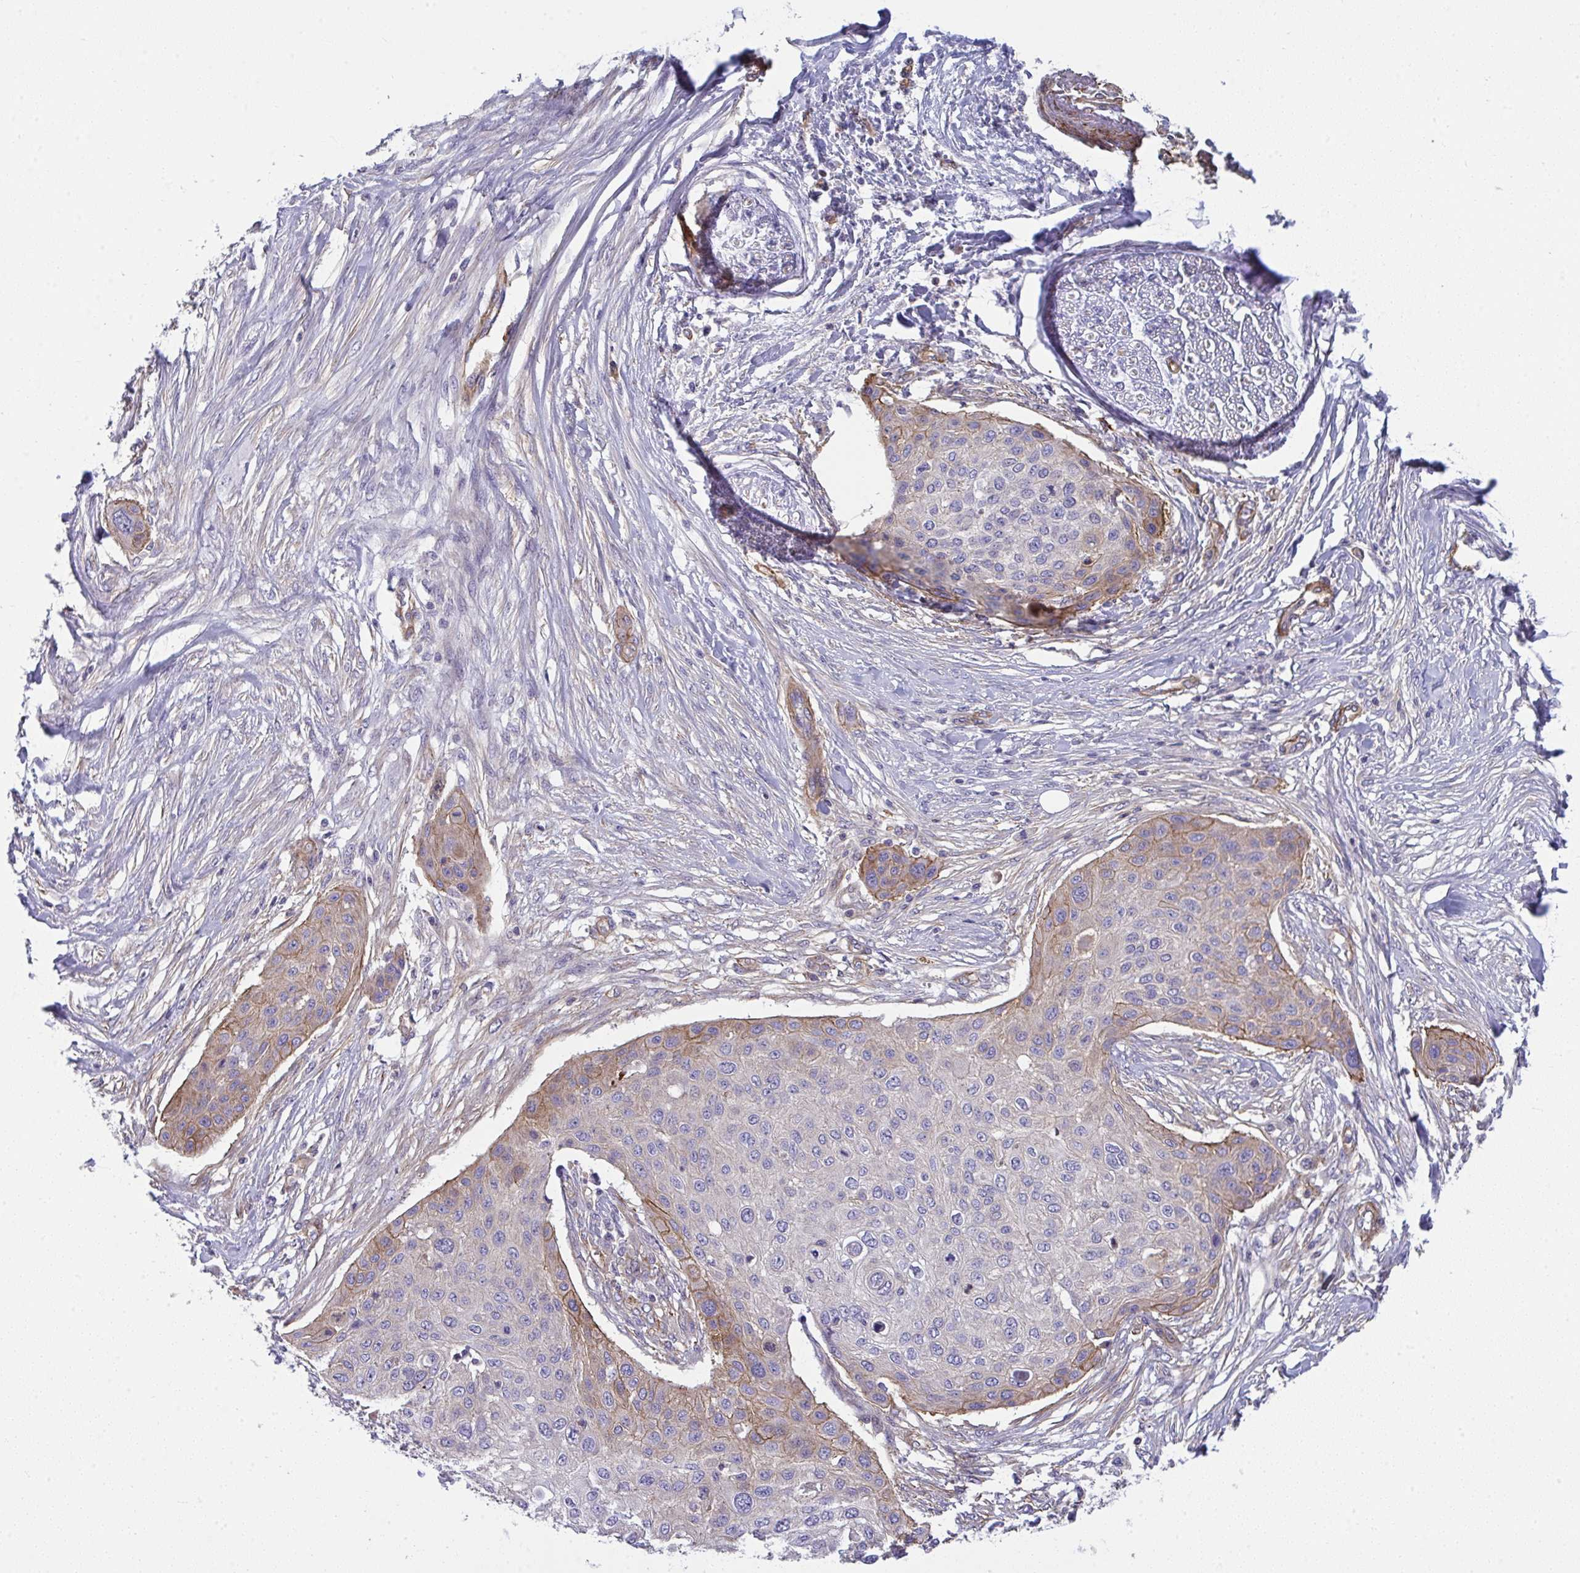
{"staining": {"intensity": "moderate", "quantity": "<25%", "location": "cytoplasmic/membranous"}, "tissue": "skin cancer", "cell_type": "Tumor cells", "image_type": "cancer", "snomed": [{"axis": "morphology", "description": "Squamous cell carcinoma, NOS"}, {"axis": "topography", "description": "Skin"}], "caption": "Skin squamous cell carcinoma was stained to show a protein in brown. There is low levels of moderate cytoplasmic/membranous expression in about <25% of tumor cells.", "gene": "MYL12A", "patient": {"sex": "female", "age": 87}}